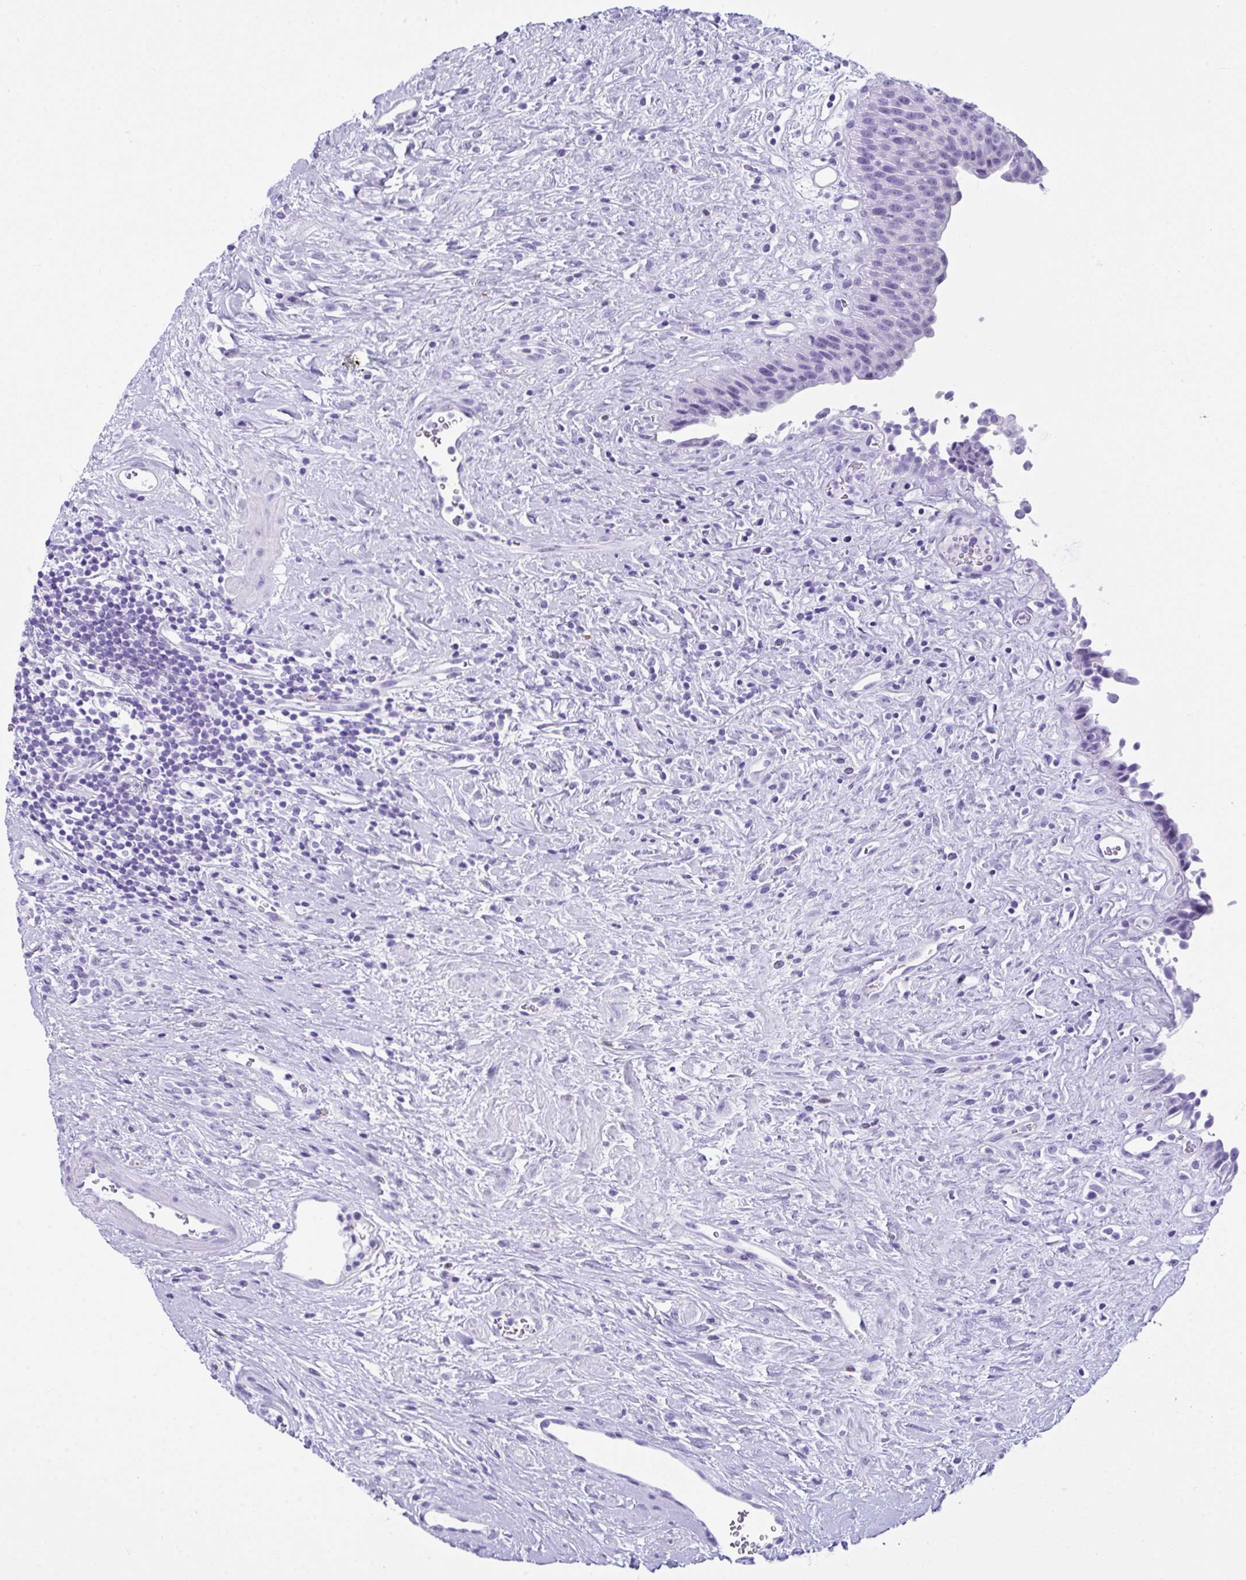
{"staining": {"intensity": "negative", "quantity": "none", "location": "none"}, "tissue": "urinary bladder", "cell_type": "Urothelial cells", "image_type": "normal", "snomed": [{"axis": "morphology", "description": "Normal tissue, NOS"}, {"axis": "topography", "description": "Urinary bladder"}], "caption": "The micrograph shows no significant positivity in urothelial cells of urinary bladder. (DAB immunohistochemistry (IHC), high magnification).", "gene": "LGALS4", "patient": {"sex": "female", "age": 56}}